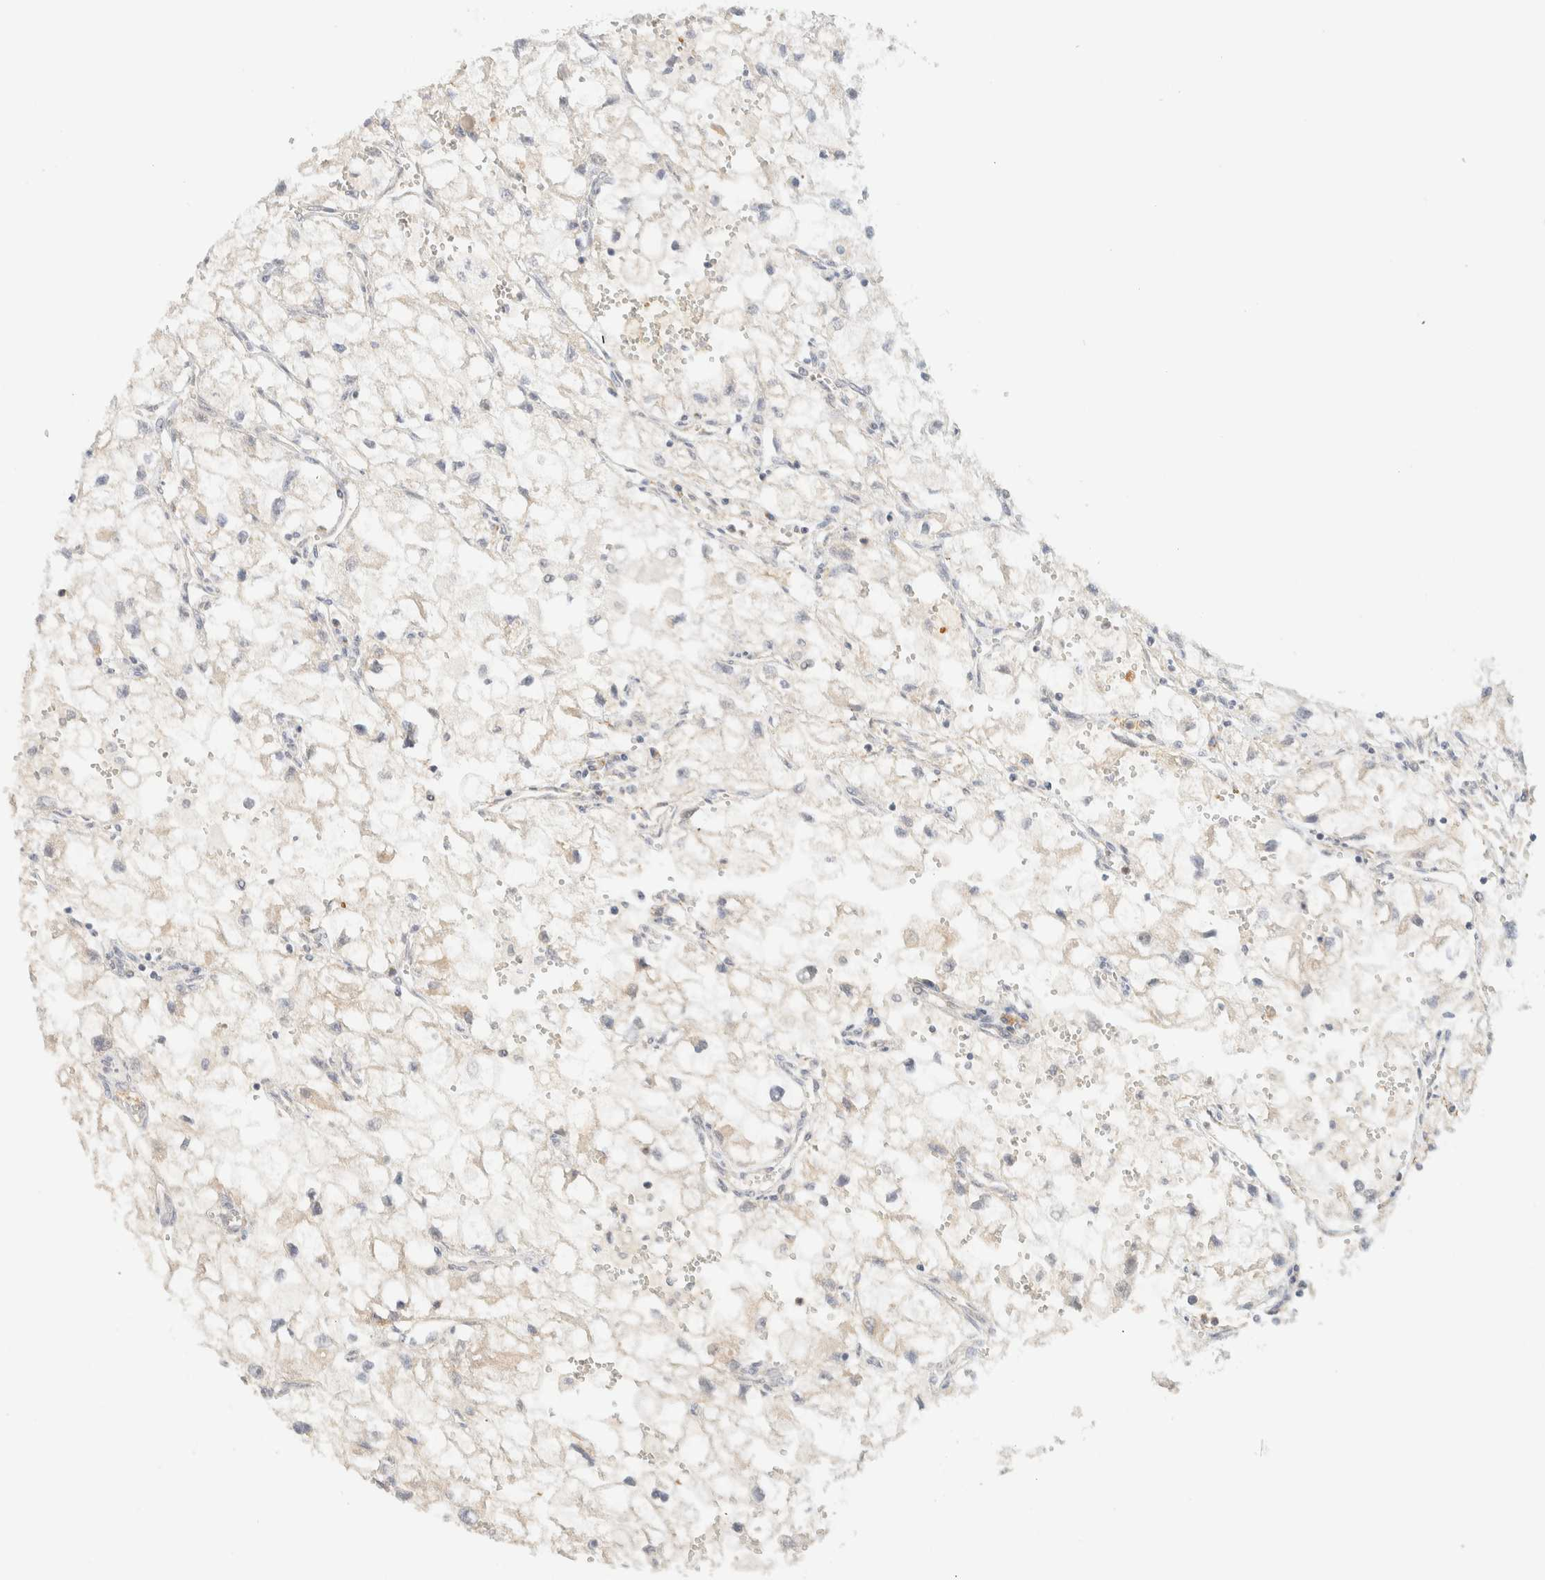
{"staining": {"intensity": "negative", "quantity": "none", "location": "none"}, "tissue": "renal cancer", "cell_type": "Tumor cells", "image_type": "cancer", "snomed": [{"axis": "morphology", "description": "Adenocarcinoma, NOS"}, {"axis": "topography", "description": "Kidney"}], "caption": "Immunohistochemistry of renal cancer exhibits no expression in tumor cells.", "gene": "TNK1", "patient": {"sex": "female", "age": 70}}